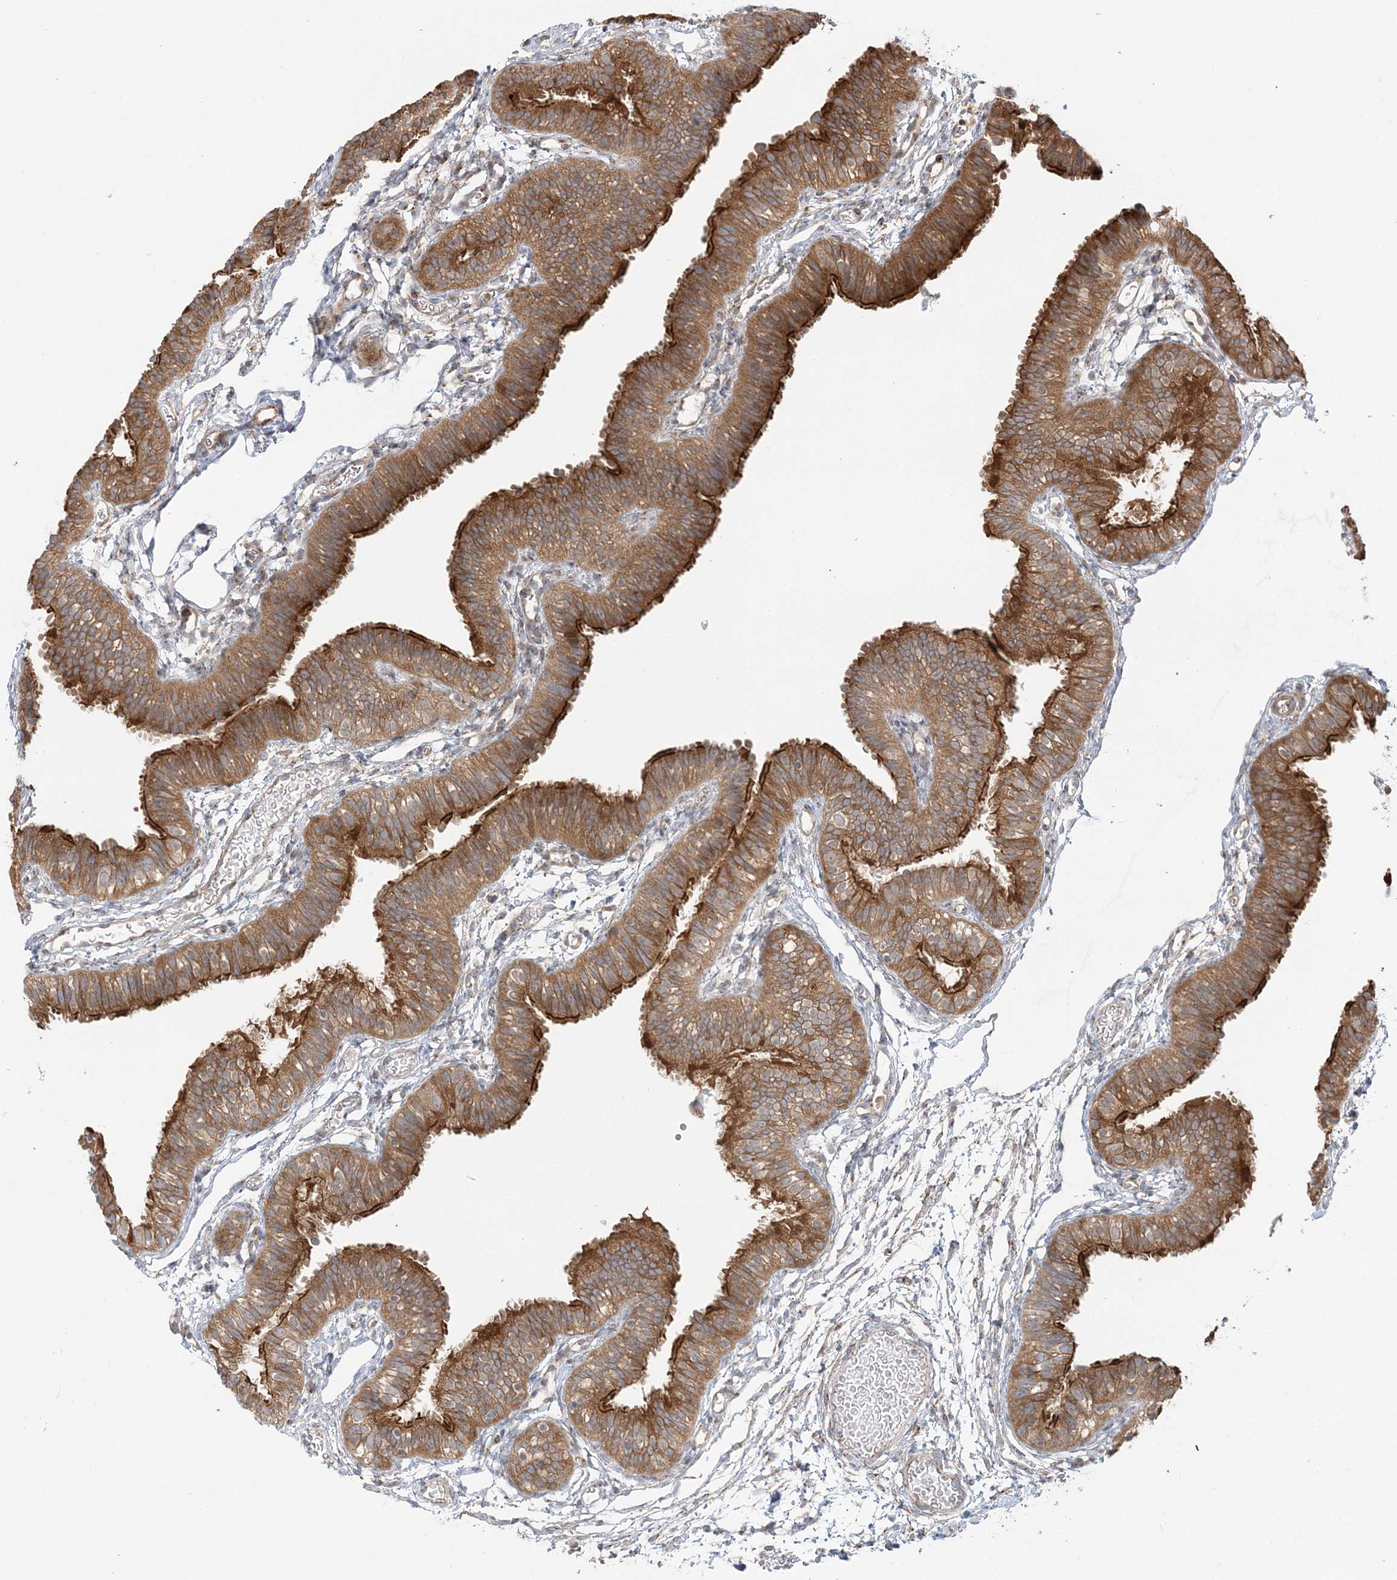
{"staining": {"intensity": "strong", "quantity": ">75%", "location": "cytoplasmic/membranous"}, "tissue": "fallopian tube", "cell_type": "Glandular cells", "image_type": "normal", "snomed": [{"axis": "morphology", "description": "Normal tissue, NOS"}, {"axis": "topography", "description": "Fallopian tube"}], "caption": "DAB (3,3'-diaminobenzidine) immunohistochemical staining of benign human fallopian tube shows strong cytoplasmic/membranous protein expression in approximately >75% of glandular cells. (DAB IHC, brown staining for protein, blue staining for nuclei).", "gene": "ABCC3", "patient": {"sex": "female", "age": 35}}